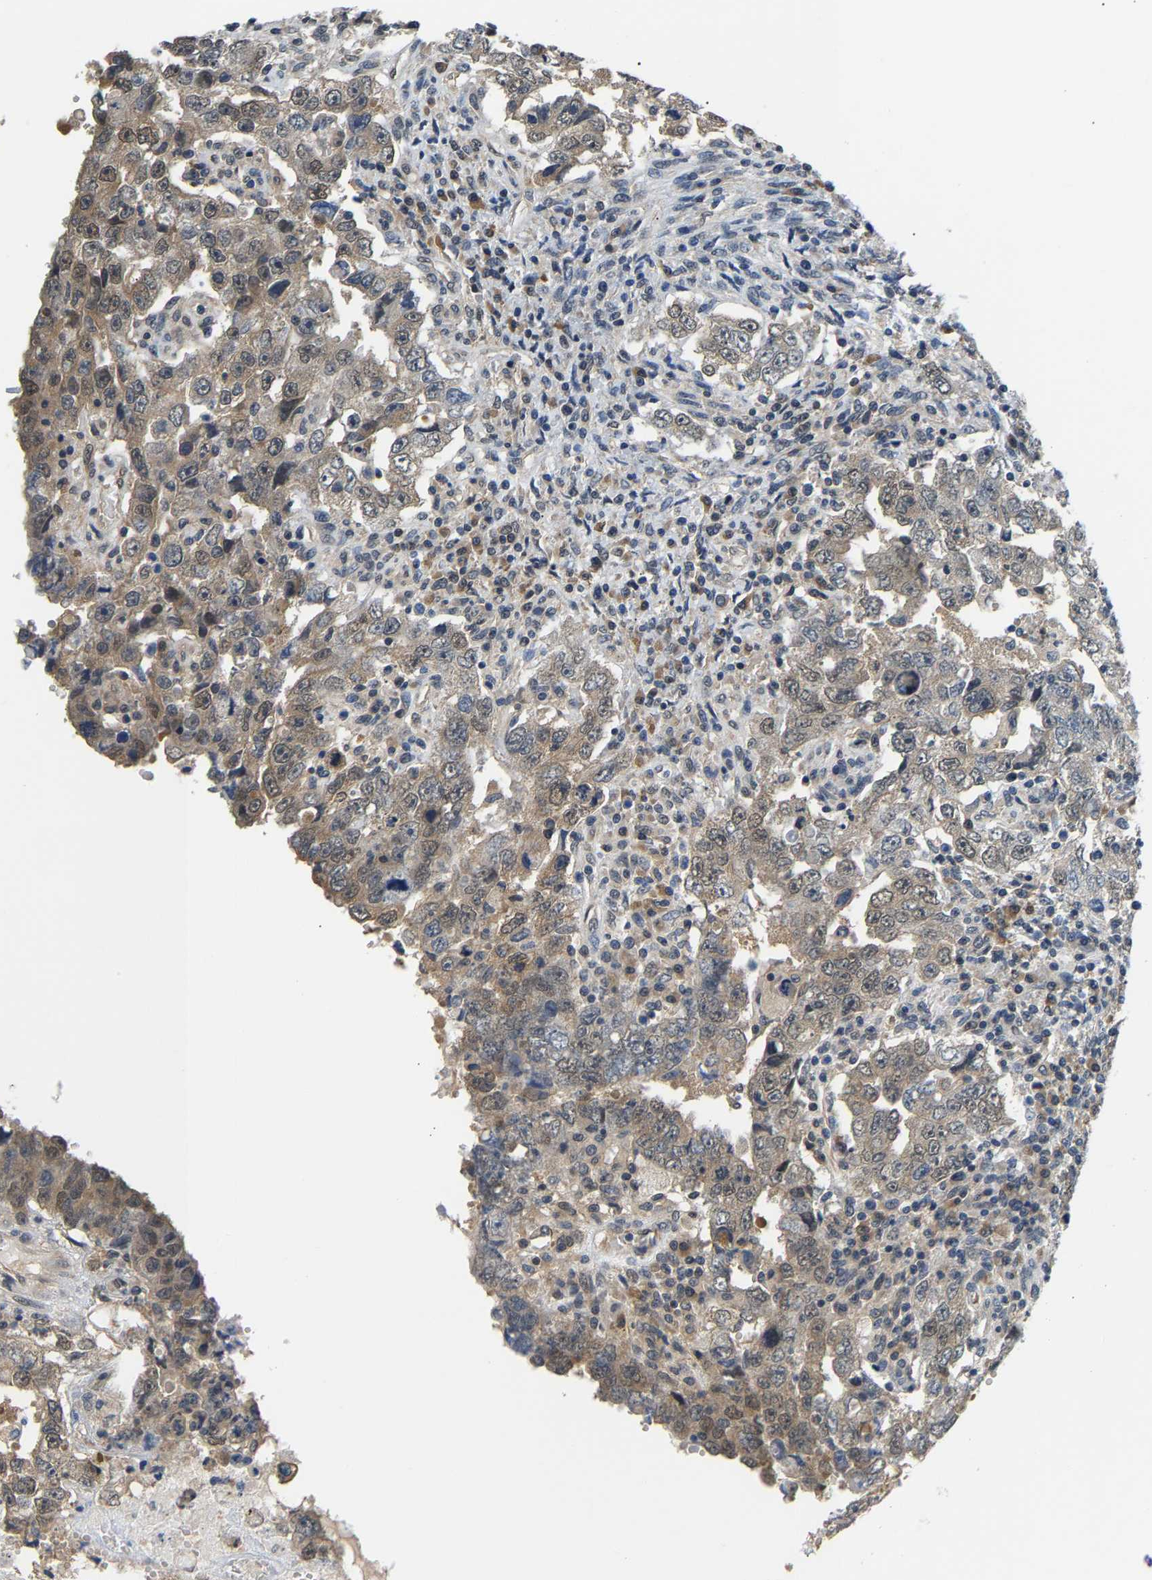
{"staining": {"intensity": "moderate", "quantity": ">75%", "location": "cytoplasmic/membranous"}, "tissue": "testis cancer", "cell_type": "Tumor cells", "image_type": "cancer", "snomed": [{"axis": "morphology", "description": "Carcinoma, Embryonal, NOS"}, {"axis": "topography", "description": "Testis"}], "caption": "A brown stain shows moderate cytoplasmic/membranous staining of a protein in human embryonal carcinoma (testis) tumor cells.", "gene": "ARHGEF12", "patient": {"sex": "male", "age": 26}}